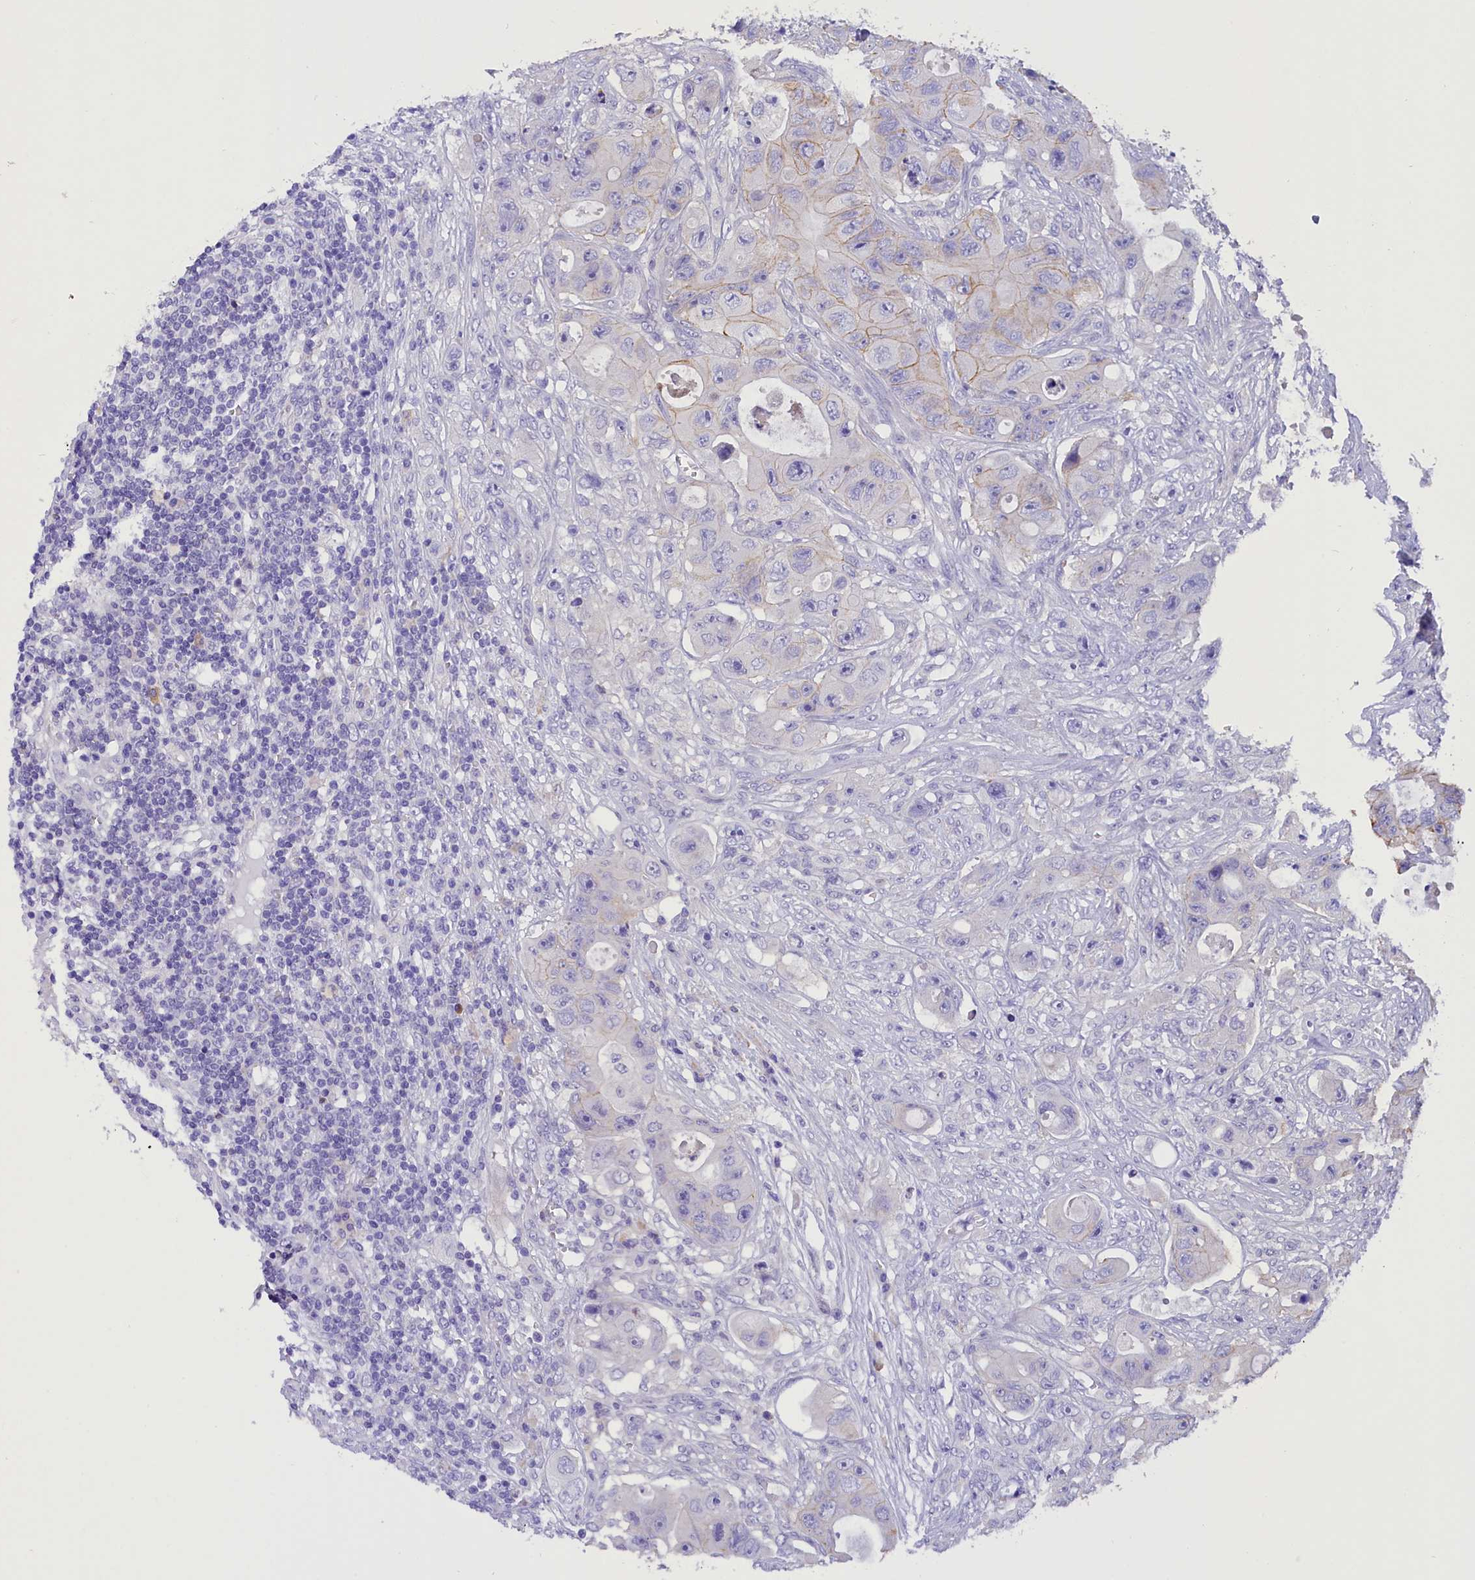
{"staining": {"intensity": "weak", "quantity": "<25%", "location": "cytoplasmic/membranous"}, "tissue": "colorectal cancer", "cell_type": "Tumor cells", "image_type": "cancer", "snomed": [{"axis": "morphology", "description": "Adenocarcinoma, NOS"}, {"axis": "topography", "description": "Colon"}], "caption": "This is an IHC photomicrograph of colorectal cancer. There is no positivity in tumor cells.", "gene": "COL6A5", "patient": {"sex": "female", "age": 46}}